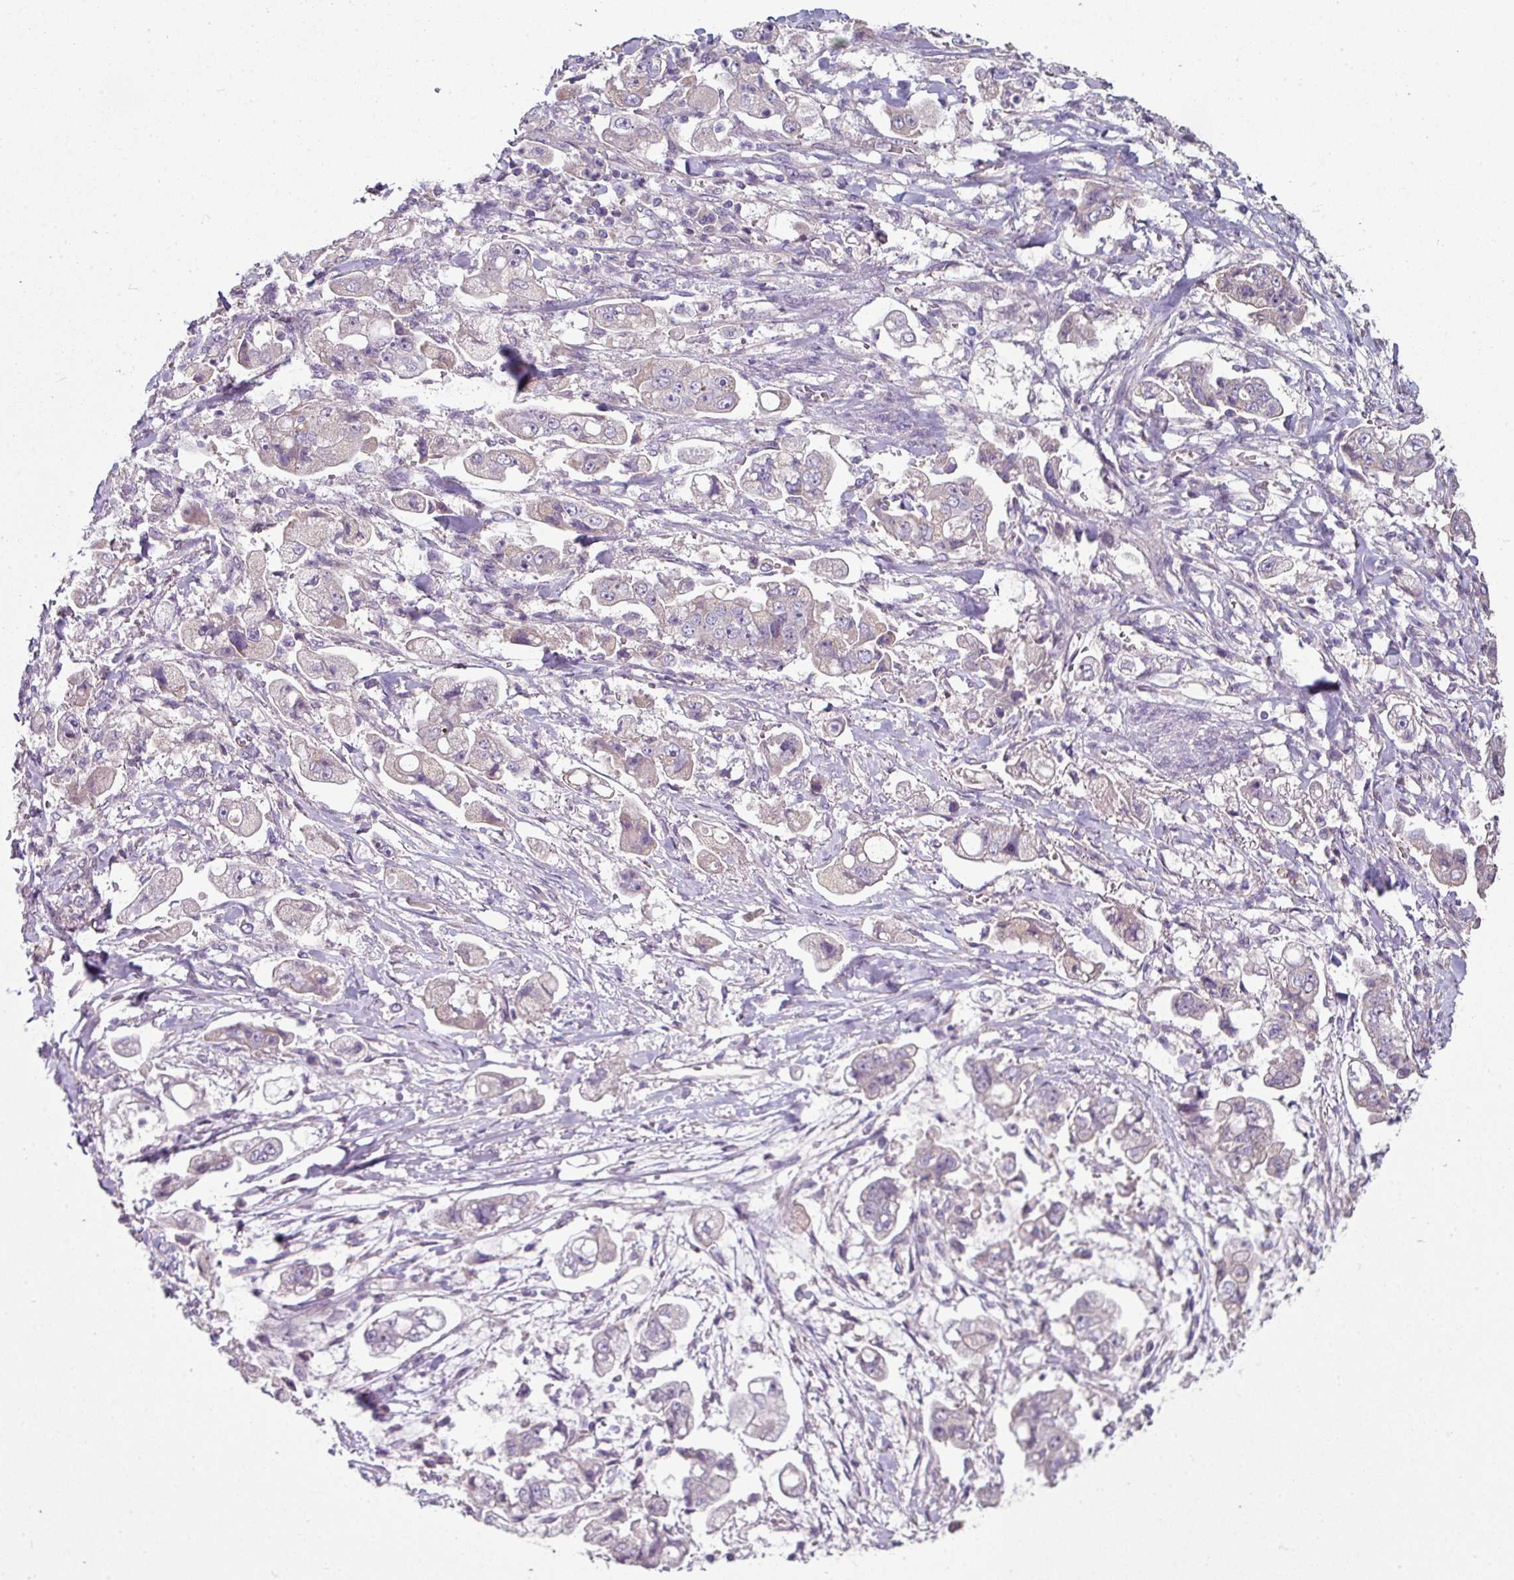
{"staining": {"intensity": "weak", "quantity": "25%-75%", "location": "cytoplasmic/membranous"}, "tissue": "stomach cancer", "cell_type": "Tumor cells", "image_type": "cancer", "snomed": [{"axis": "morphology", "description": "Adenocarcinoma, NOS"}, {"axis": "topography", "description": "Stomach"}], "caption": "This is a photomicrograph of IHC staining of stomach adenocarcinoma, which shows weak positivity in the cytoplasmic/membranous of tumor cells.", "gene": "LRRC9", "patient": {"sex": "male", "age": 62}}